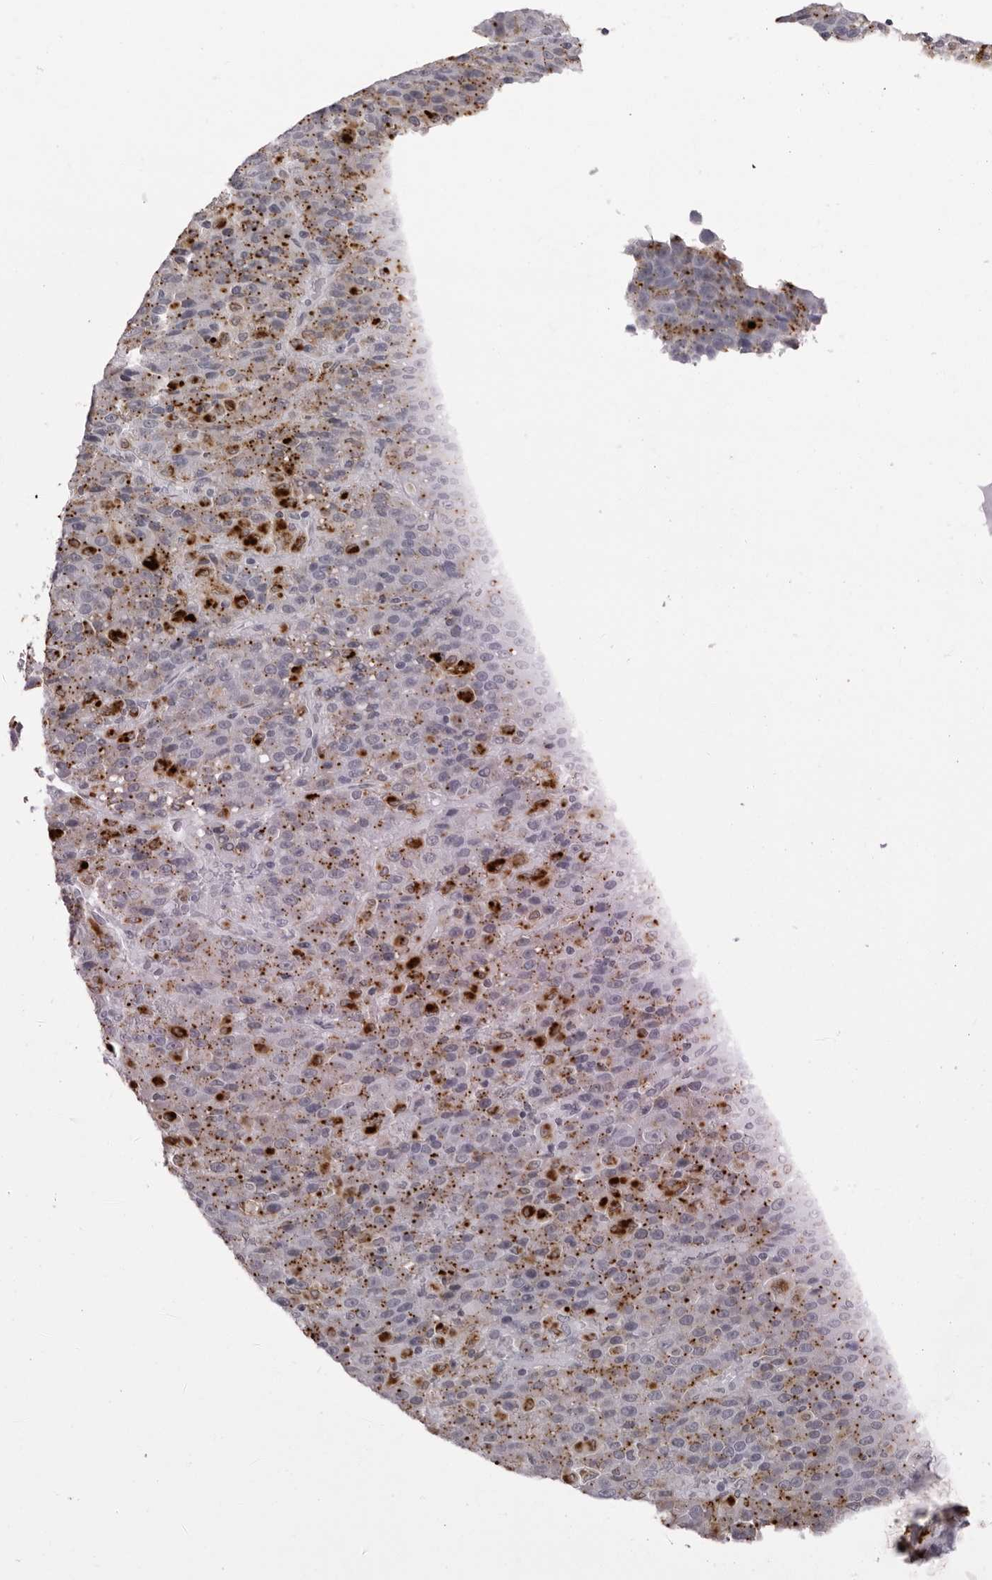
{"staining": {"intensity": "moderate", "quantity": "25%-75%", "location": "cytoplasmic/membranous"}, "tissue": "liver cancer", "cell_type": "Tumor cells", "image_type": "cancer", "snomed": [{"axis": "morphology", "description": "Carcinoma, Hepatocellular, NOS"}, {"axis": "topography", "description": "Liver"}], "caption": "Immunohistochemical staining of human liver cancer demonstrates medium levels of moderate cytoplasmic/membranous staining in approximately 25%-75% of tumor cells.", "gene": "IL25", "patient": {"sex": "female", "age": 53}}